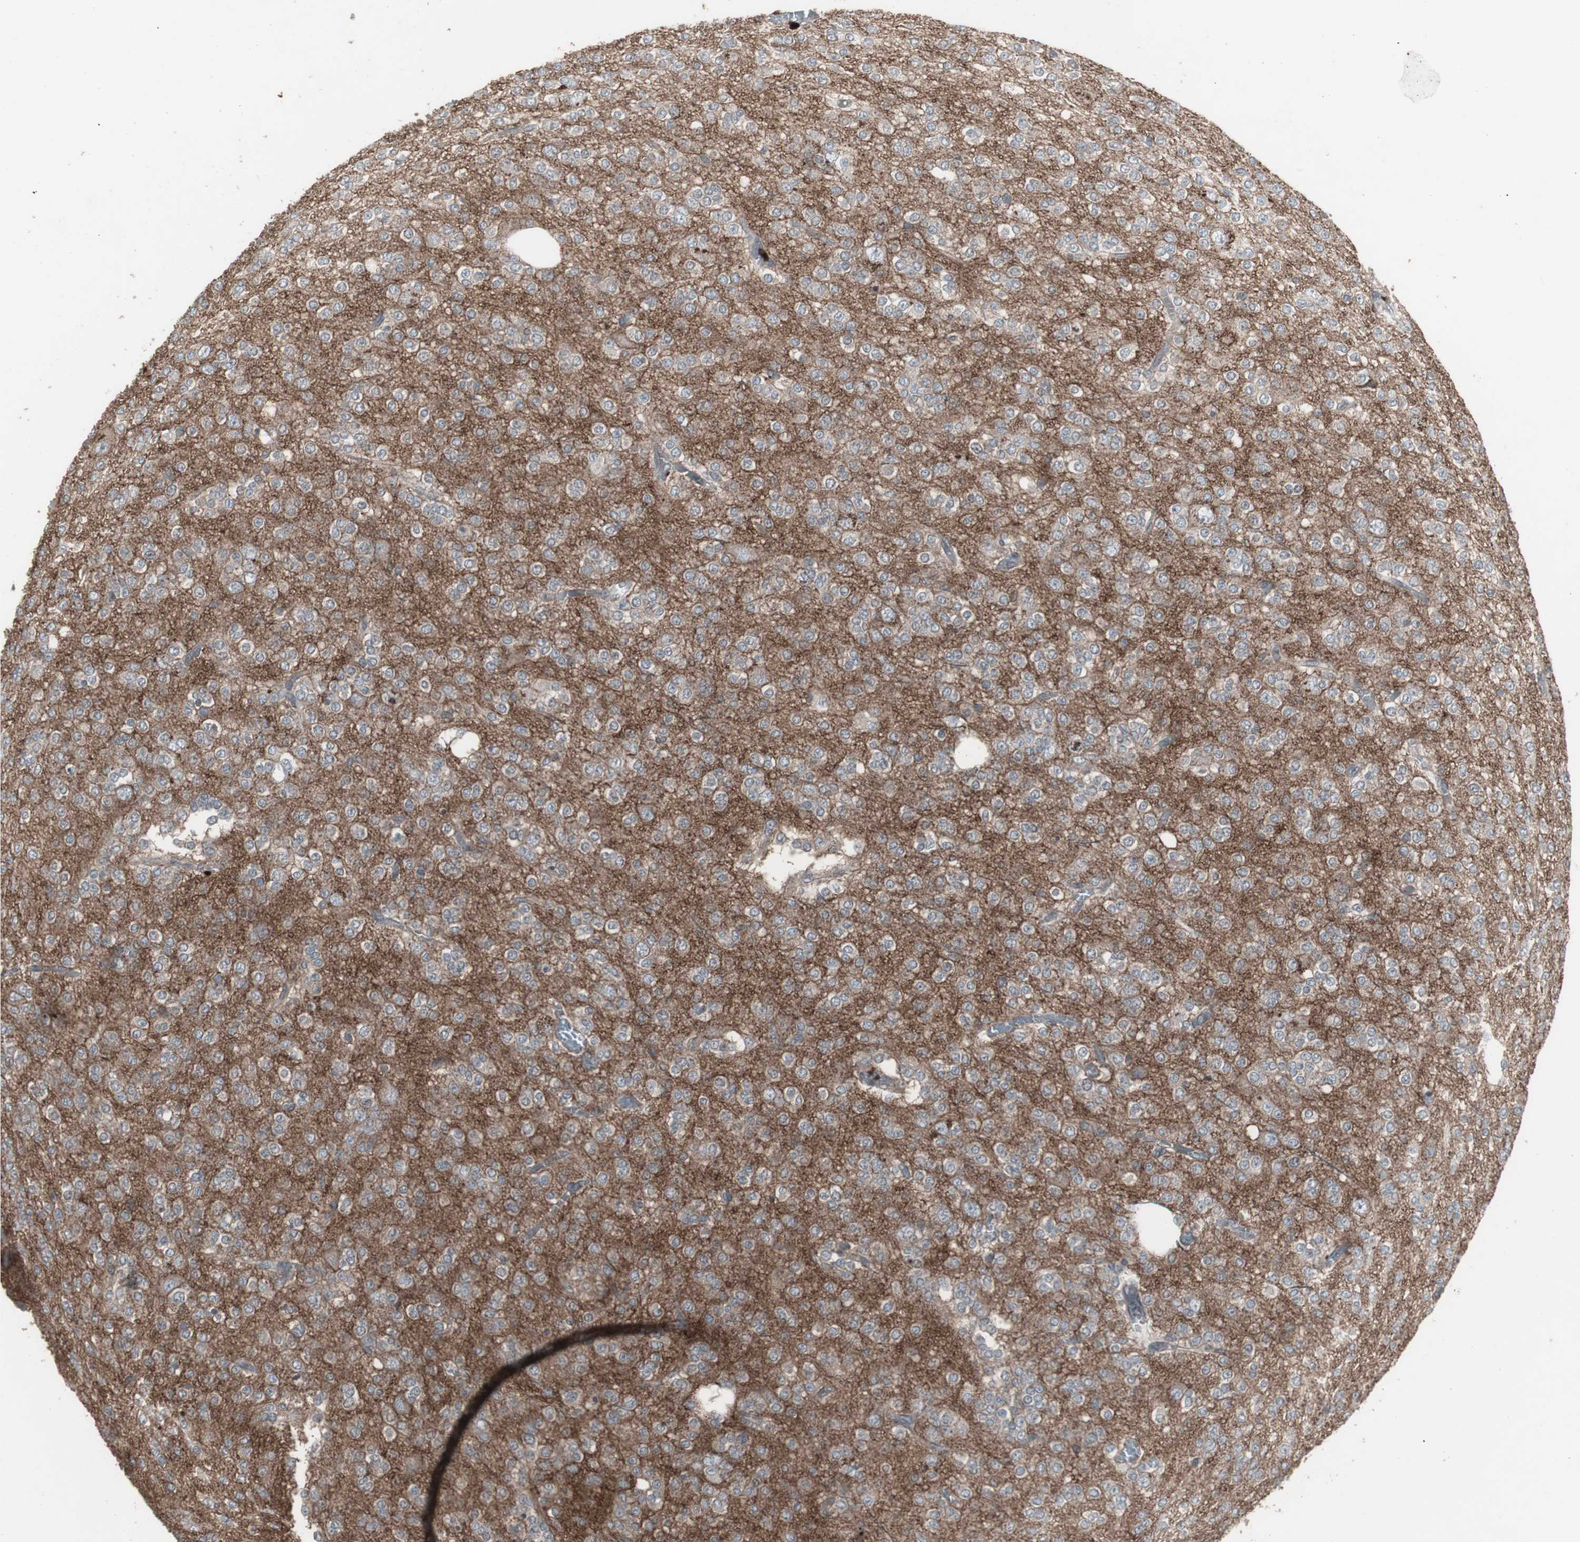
{"staining": {"intensity": "weak", "quantity": "<25%", "location": "cytoplasmic/membranous"}, "tissue": "glioma", "cell_type": "Tumor cells", "image_type": "cancer", "snomed": [{"axis": "morphology", "description": "Glioma, malignant, Low grade"}, {"axis": "topography", "description": "Brain"}], "caption": "The image displays no staining of tumor cells in glioma.", "gene": "SSTR2", "patient": {"sex": "male", "age": 38}}